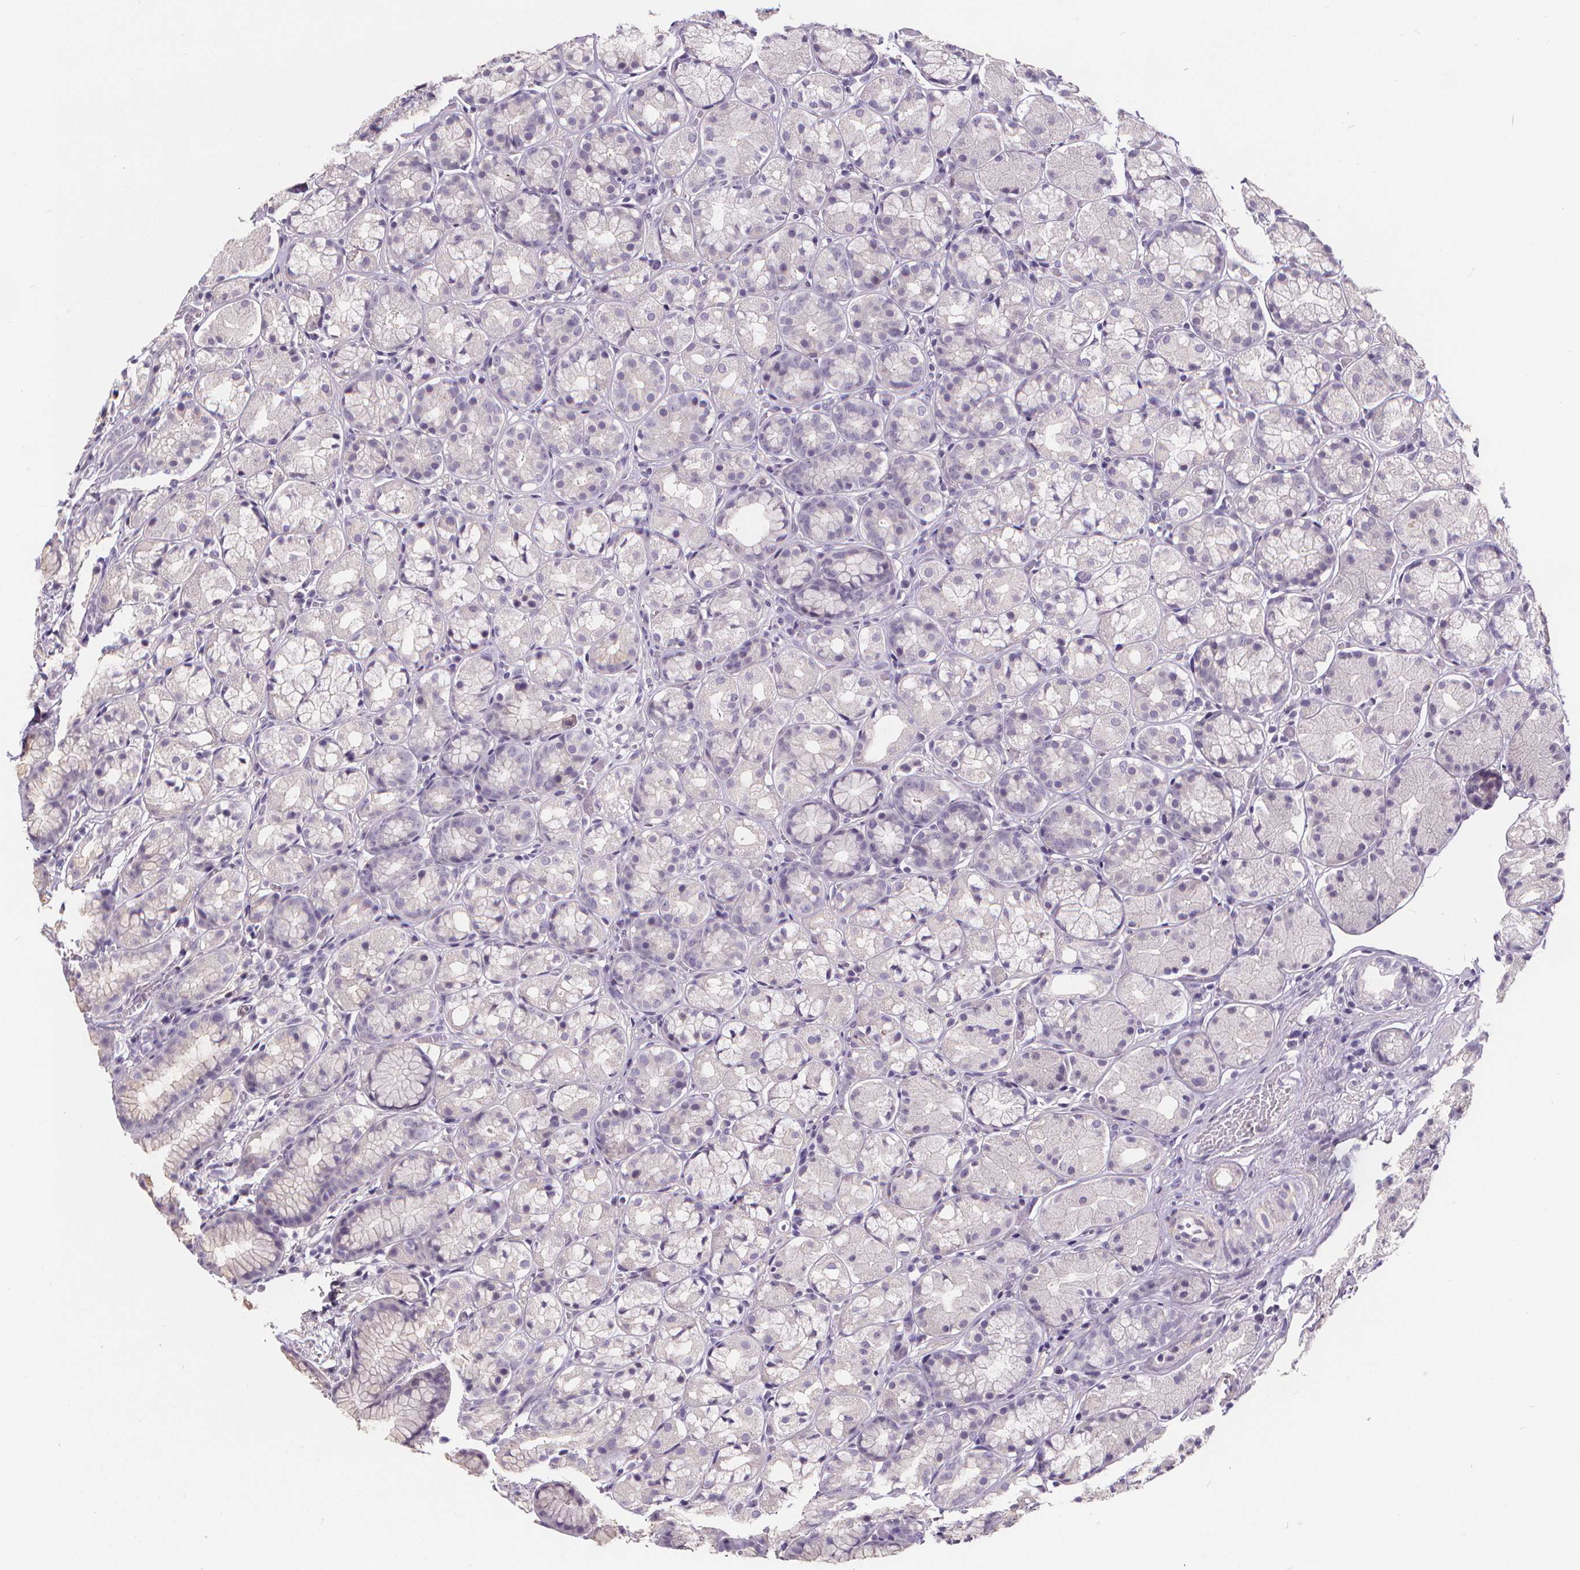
{"staining": {"intensity": "negative", "quantity": "none", "location": "none"}, "tissue": "stomach", "cell_type": "Glandular cells", "image_type": "normal", "snomed": [{"axis": "morphology", "description": "Normal tissue, NOS"}, {"axis": "topography", "description": "Smooth muscle"}, {"axis": "topography", "description": "Stomach"}], "caption": "IHC micrograph of unremarkable human stomach stained for a protein (brown), which demonstrates no expression in glandular cells.", "gene": "ATP6V1D", "patient": {"sex": "male", "age": 70}}